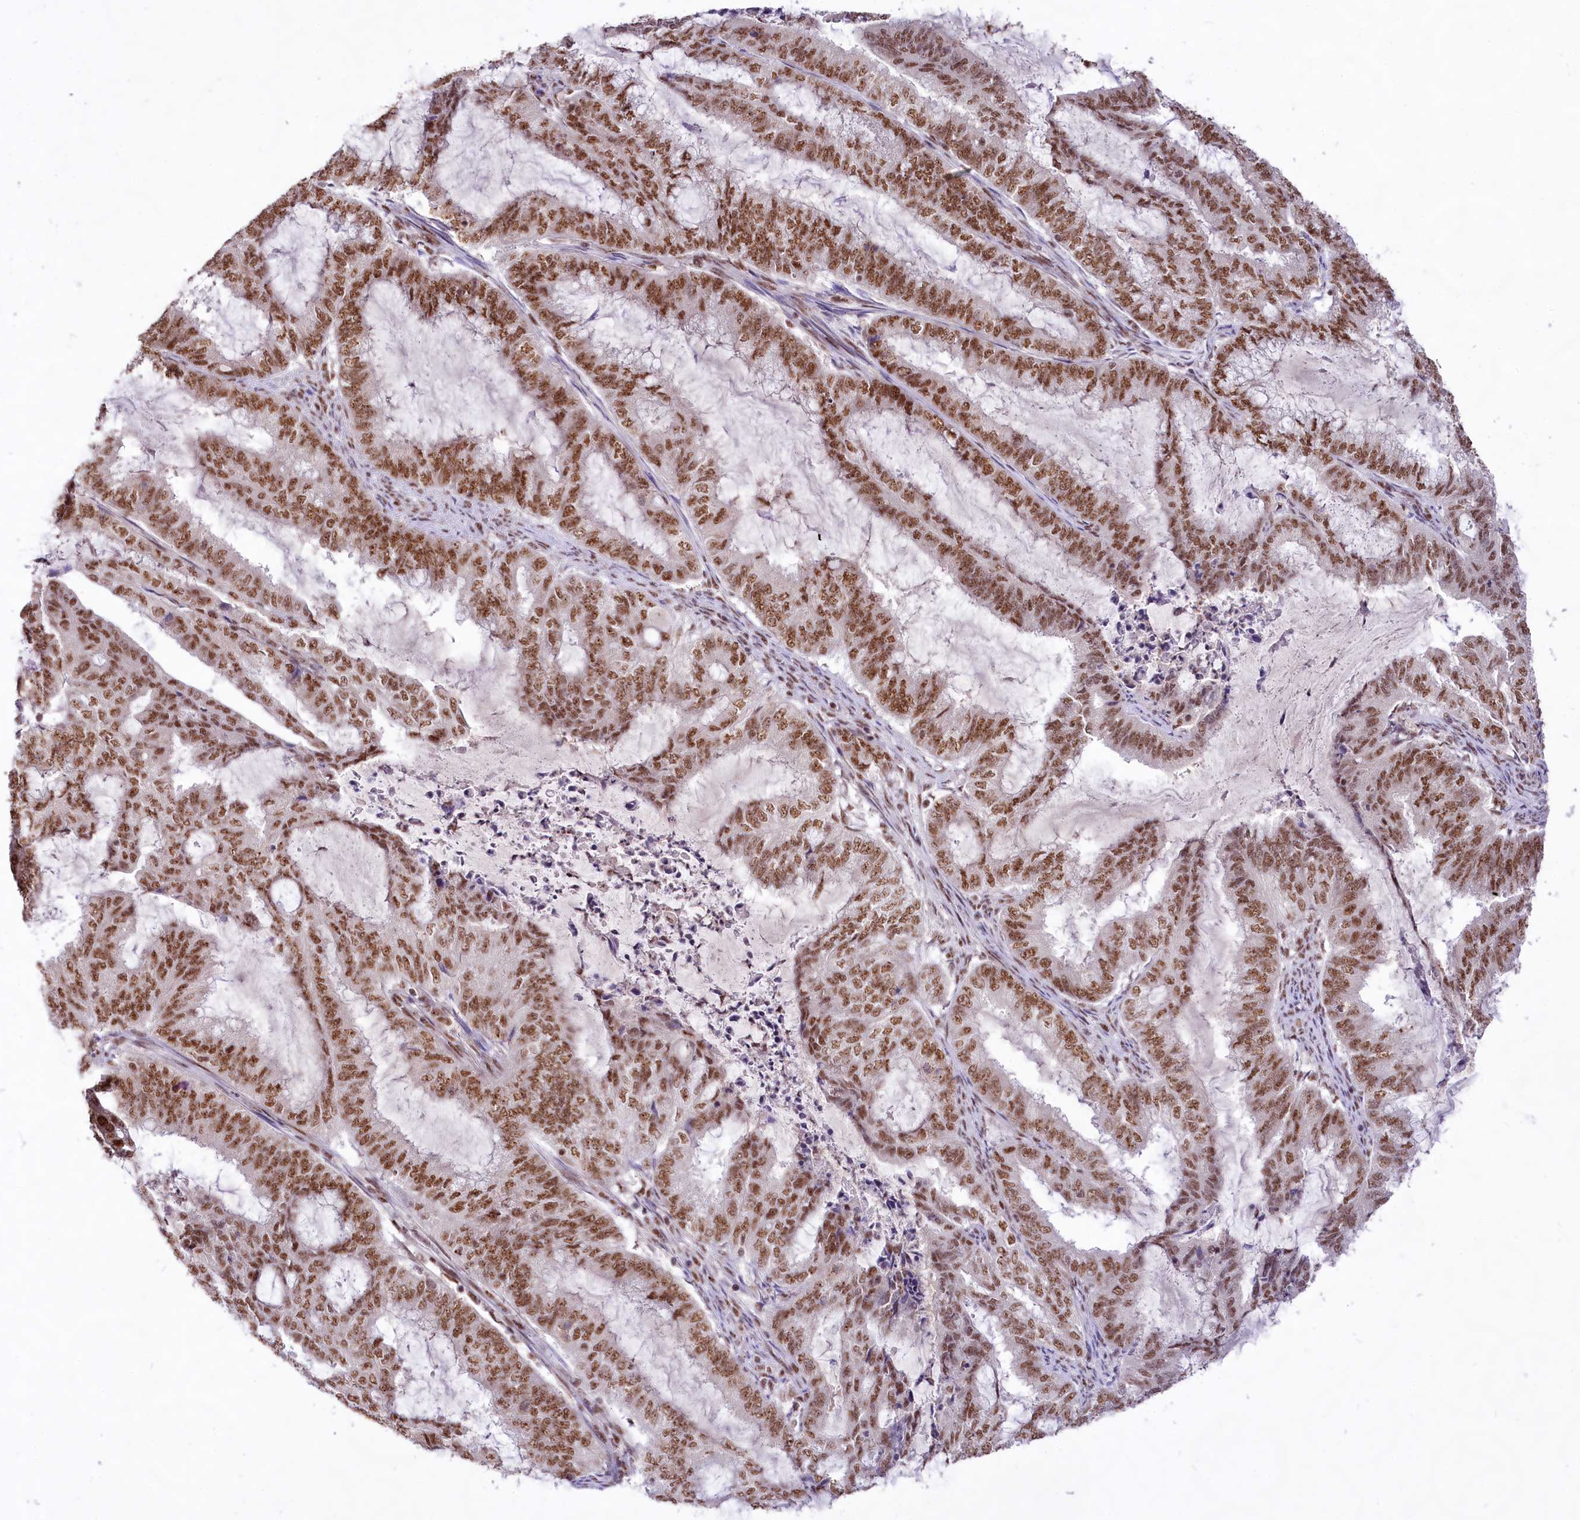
{"staining": {"intensity": "moderate", "quantity": ">75%", "location": "nuclear"}, "tissue": "endometrial cancer", "cell_type": "Tumor cells", "image_type": "cancer", "snomed": [{"axis": "morphology", "description": "Adenocarcinoma, NOS"}, {"axis": "topography", "description": "Endometrium"}], "caption": "Protein expression analysis of human endometrial cancer reveals moderate nuclear expression in about >75% of tumor cells. (brown staining indicates protein expression, while blue staining denotes nuclei).", "gene": "HIRA", "patient": {"sex": "female", "age": 51}}